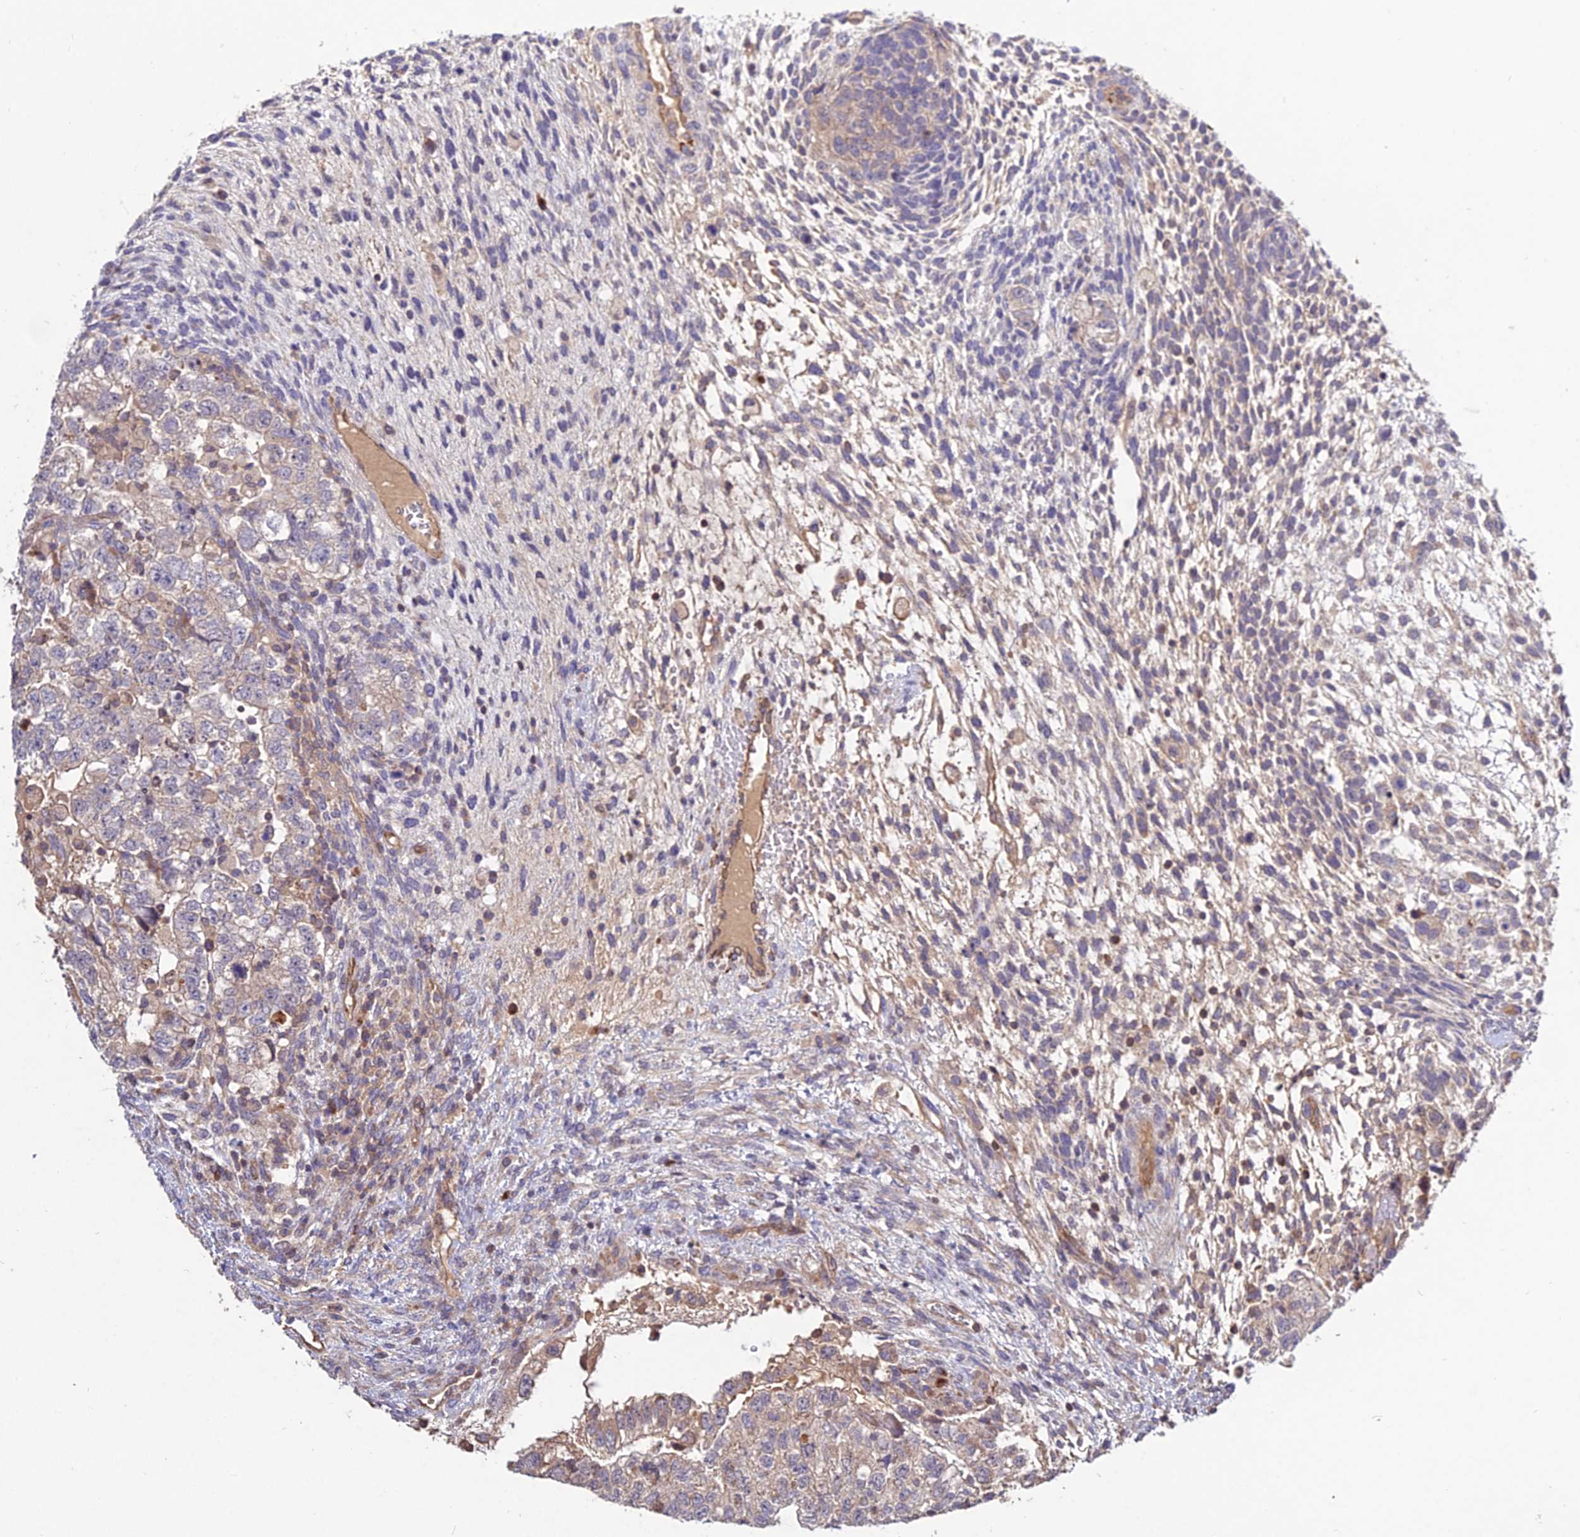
{"staining": {"intensity": "negative", "quantity": "none", "location": "none"}, "tissue": "testis cancer", "cell_type": "Tumor cells", "image_type": "cancer", "snomed": [{"axis": "morphology", "description": "Normal tissue, NOS"}, {"axis": "morphology", "description": "Carcinoma, Embryonal, NOS"}, {"axis": "topography", "description": "Testis"}], "caption": "Human testis embryonal carcinoma stained for a protein using IHC demonstrates no expression in tumor cells.", "gene": "GRTP1", "patient": {"sex": "male", "age": 36}}